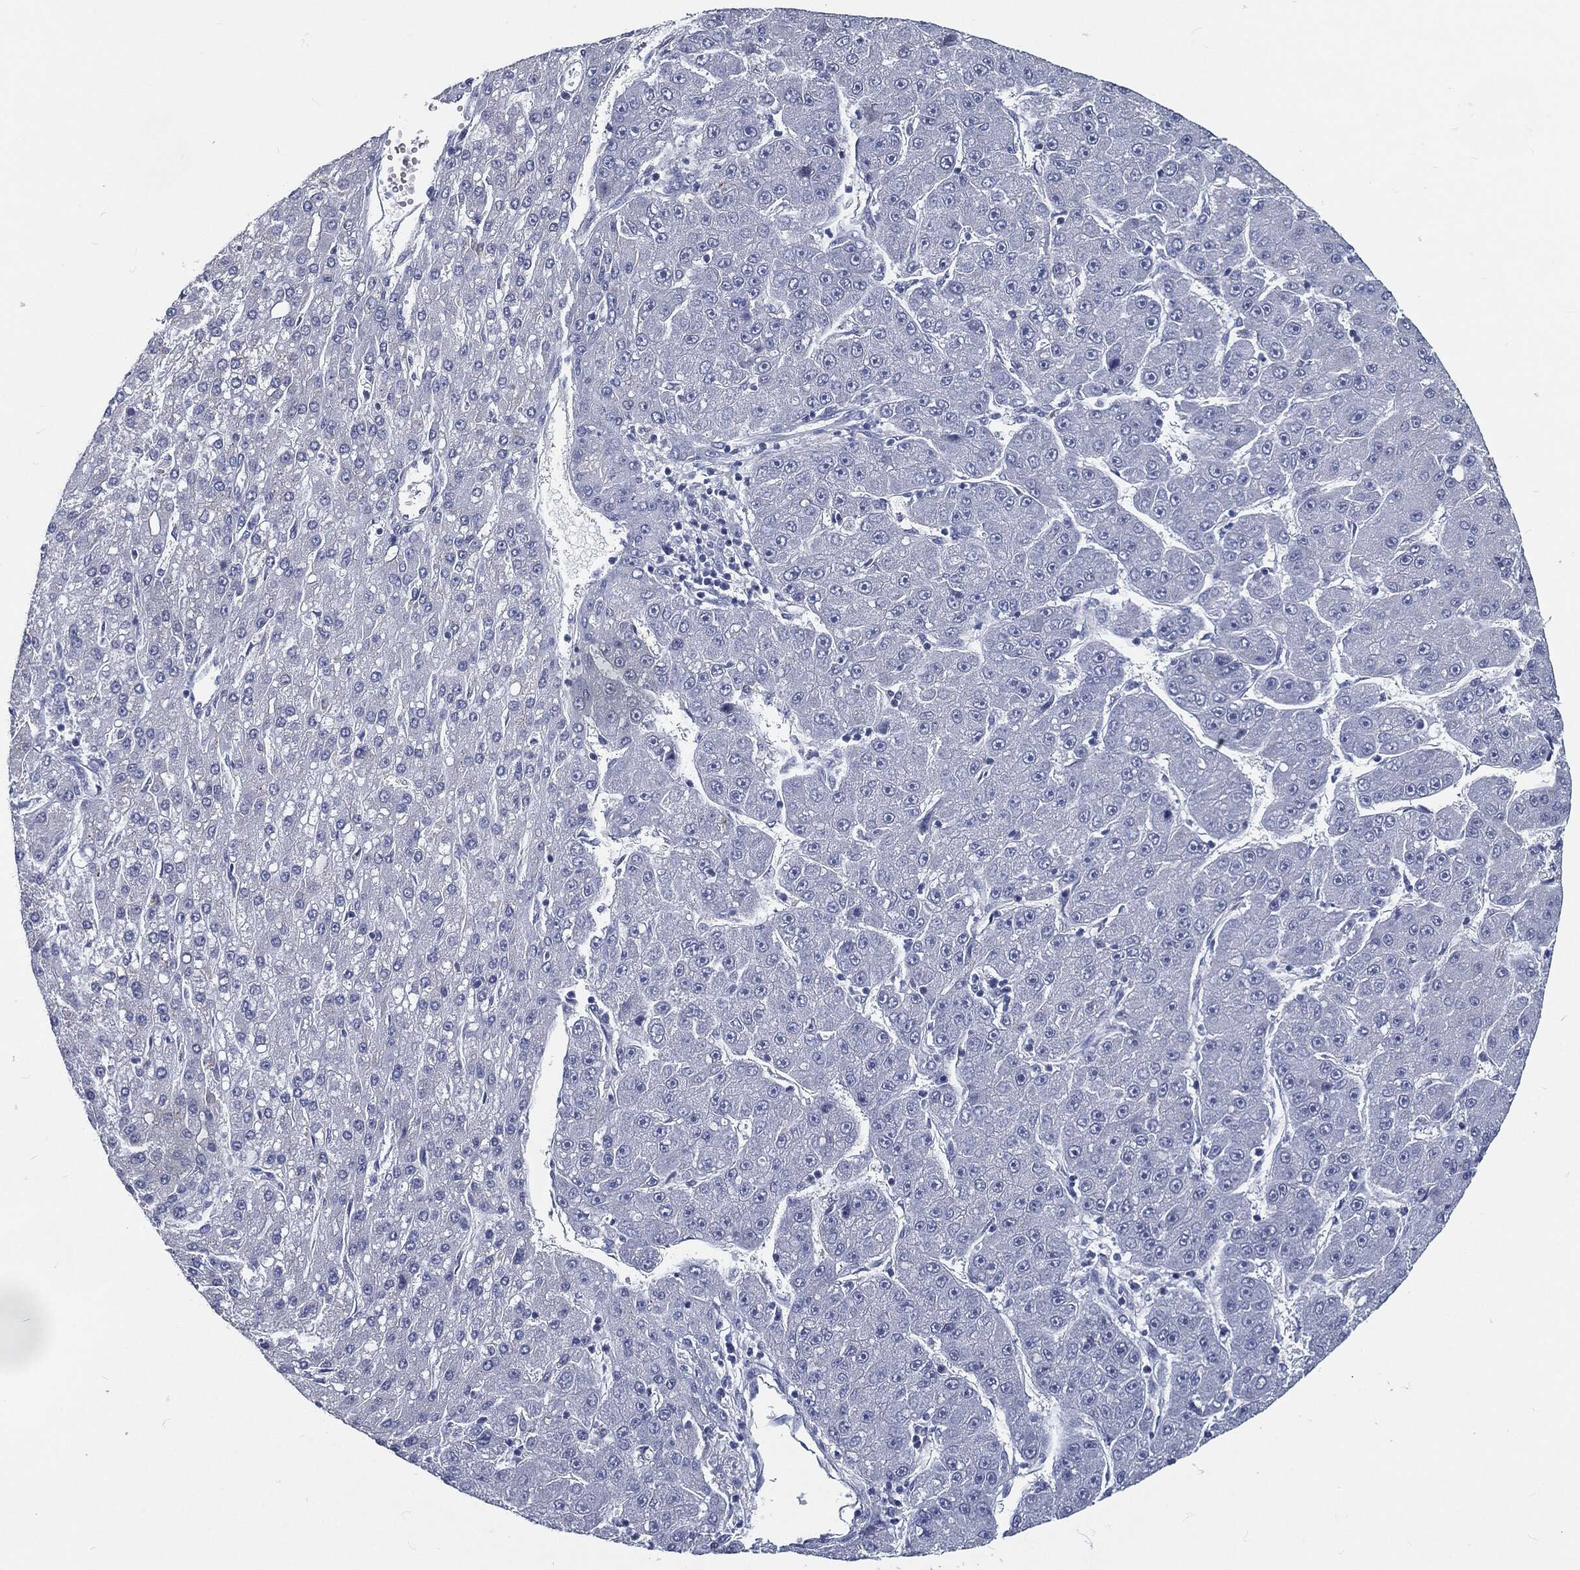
{"staining": {"intensity": "negative", "quantity": "none", "location": "none"}, "tissue": "liver cancer", "cell_type": "Tumor cells", "image_type": "cancer", "snomed": [{"axis": "morphology", "description": "Carcinoma, Hepatocellular, NOS"}, {"axis": "topography", "description": "Liver"}], "caption": "Tumor cells show no significant staining in liver cancer.", "gene": "MST1", "patient": {"sex": "male", "age": 67}}